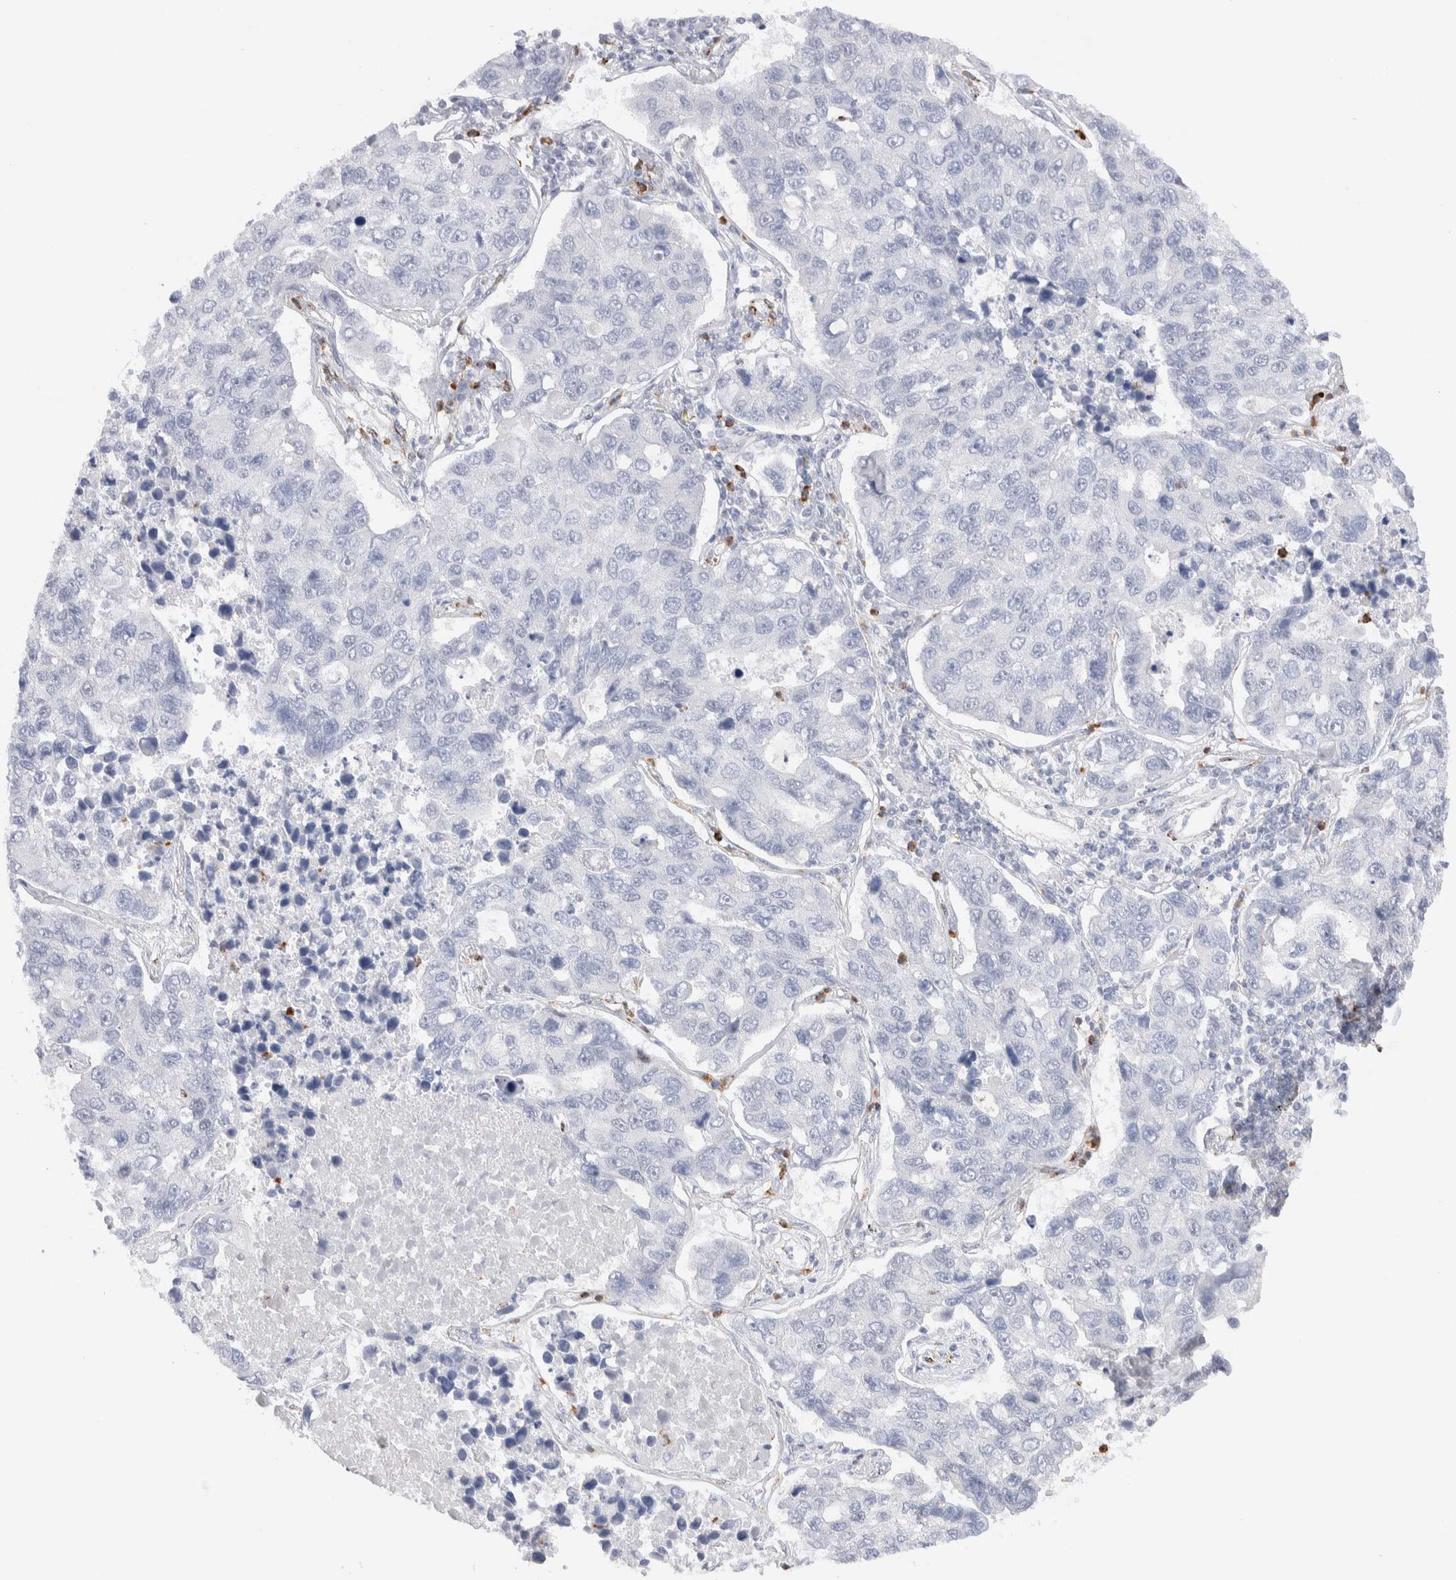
{"staining": {"intensity": "negative", "quantity": "none", "location": "none"}, "tissue": "lung cancer", "cell_type": "Tumor cells", "image_type": "cancer", "snomed": [{"axis": "morphology", "description": "Adenocarcinoma, NOS"}, {"axis": "topography", "description": "Lung"}], "caption": "Lung cancer (adenocarcinoma) stained for a protein using immunohistochemistry (IHC) exhibits no staining tumor cells.", "gene": "SEPTIN4", "patient": {"sex": "male", "age": 64}}